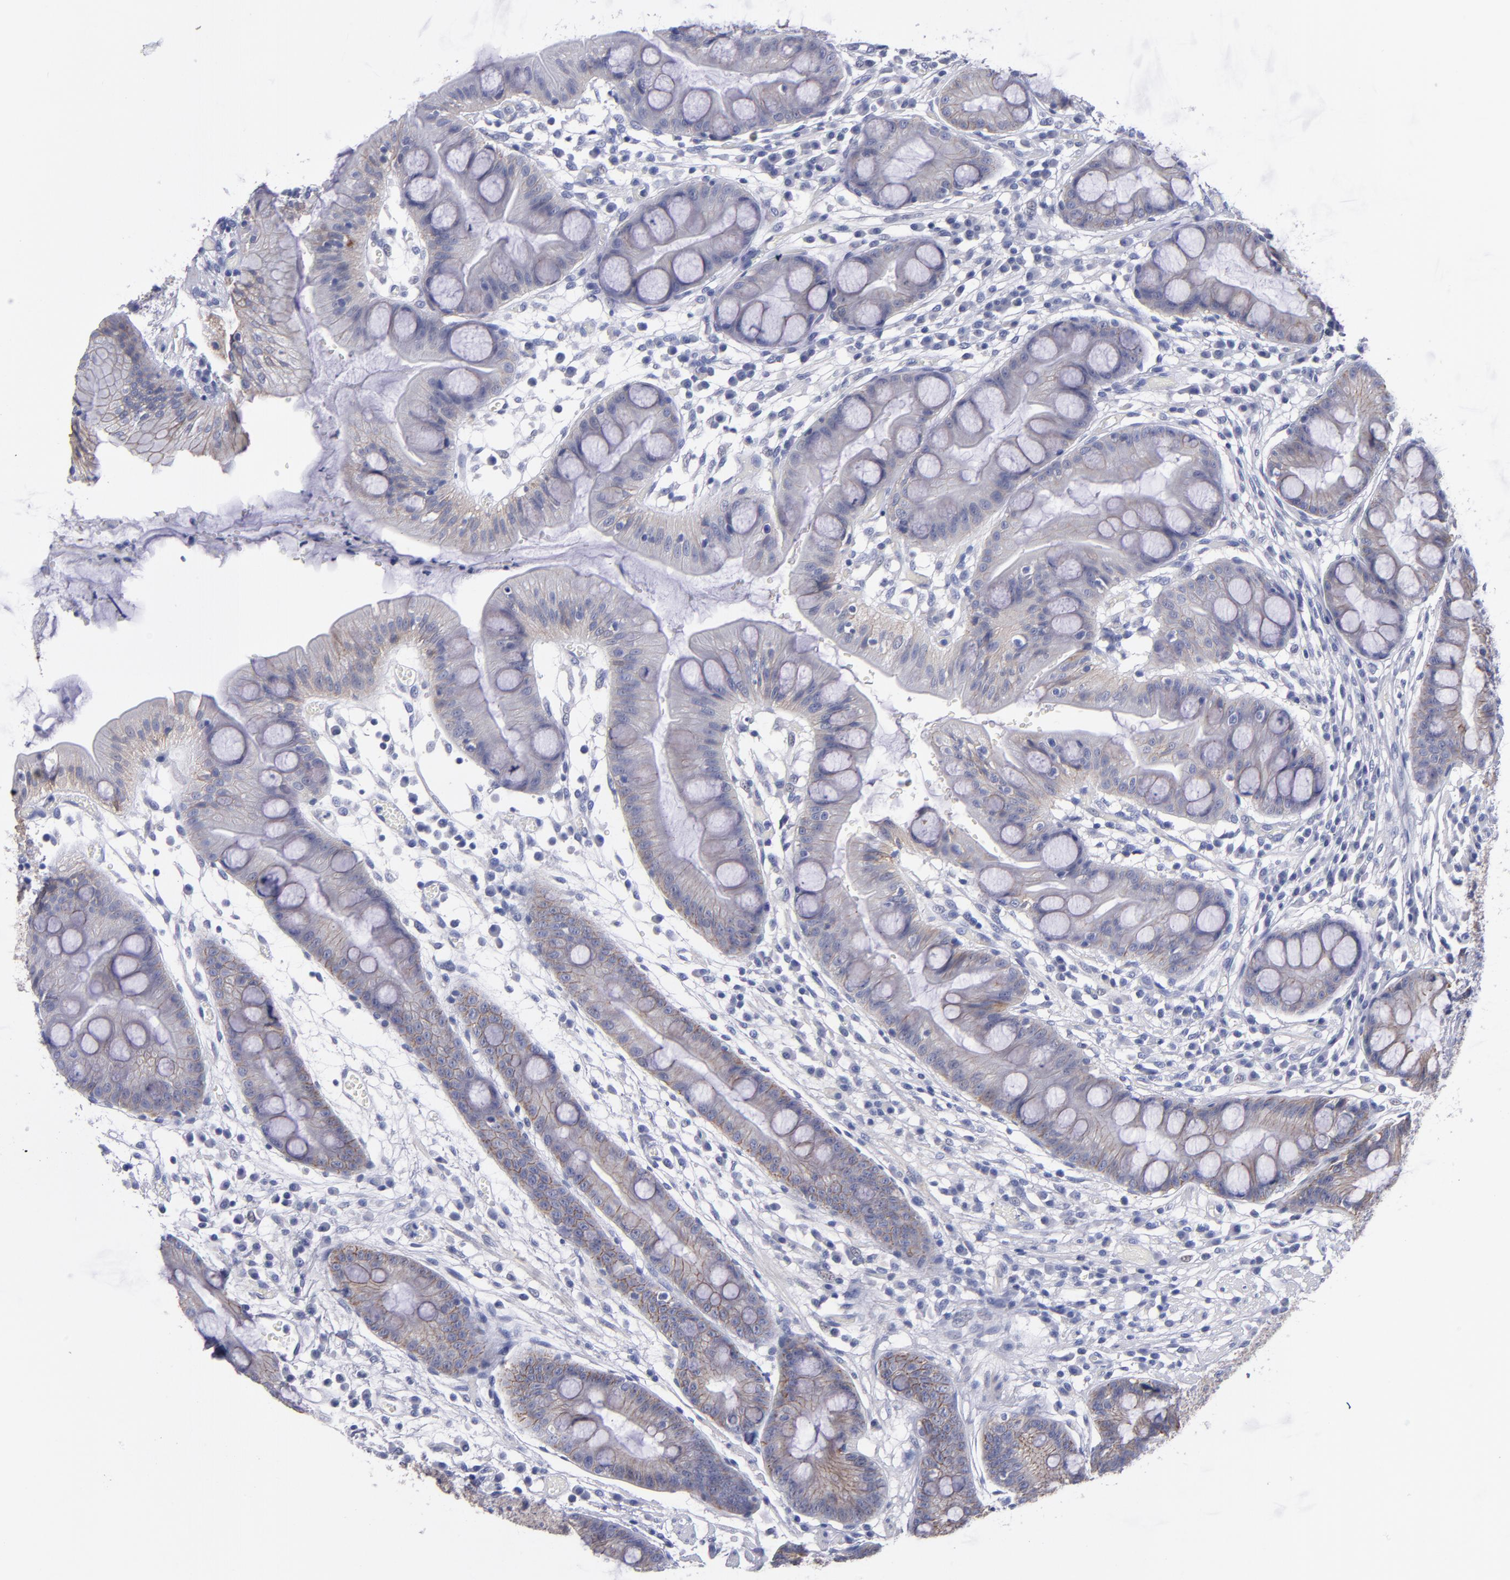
{"staining": {"intensity": "moderate", "quantity": ">75%", "location": "cytoplasmic/membranous"}, "tissue": "stomach", "cell_type": "Glandular cells", "image_type": "normal", "snomed": [{"axis": "morphology", "description": "Normal tissue, NOS"}, {"axis": "morphology", "description": "Inflammation, NOS"}, {"axis": "topography", "description": "Stomach, lower"}], "caption": "DAB immunohistochemical staining of normal stomach reveals moderate cytoplasmic/membranous protein positivity in about >75% of glandular cells. The protein is shown in brown color, while the nuclei are stained blue.", "gene": "CDH3", "patient": {"sex": "male", "age": 59}}